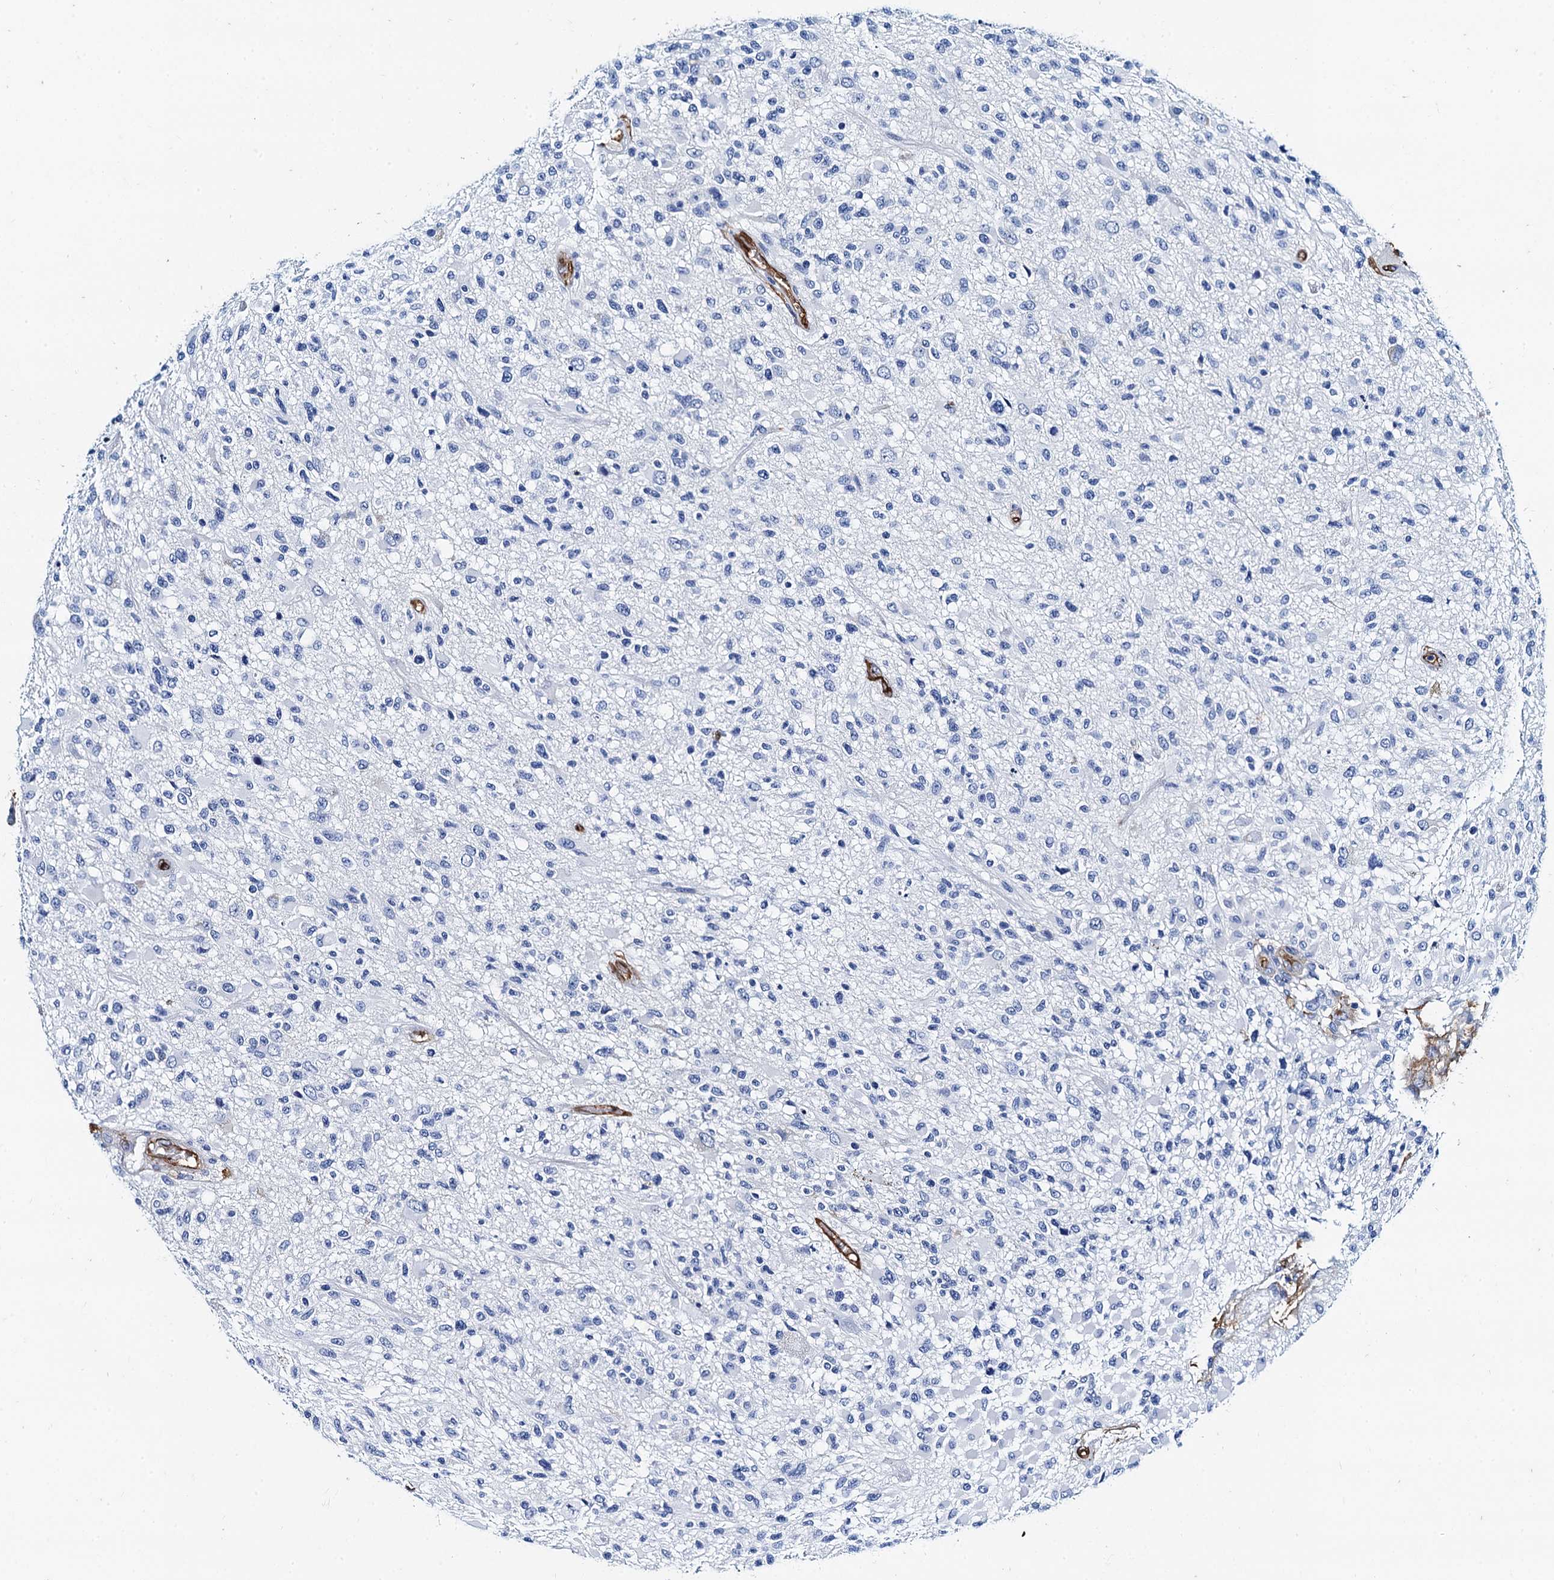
{"staining": {"intensity": "negative", "quantity": "none", "location": "none"}, "tissue": "glioma", "cell_type": "Tumor cells", "image_type": "cancer", "snomed": [{"axis": "morphology", "description": "Glioma, malignant, High grade"}, {"axis": "morphology", "description": "Glioblastoma, NOS"}, {"axis": "topography", "description": "Brain"}], "caption": "Immunohistochemical staining of human glioma displays no significant staining in tumor cells.", "gene": "CAVIN2", "patient": {"sex": "male", "age": 60}}